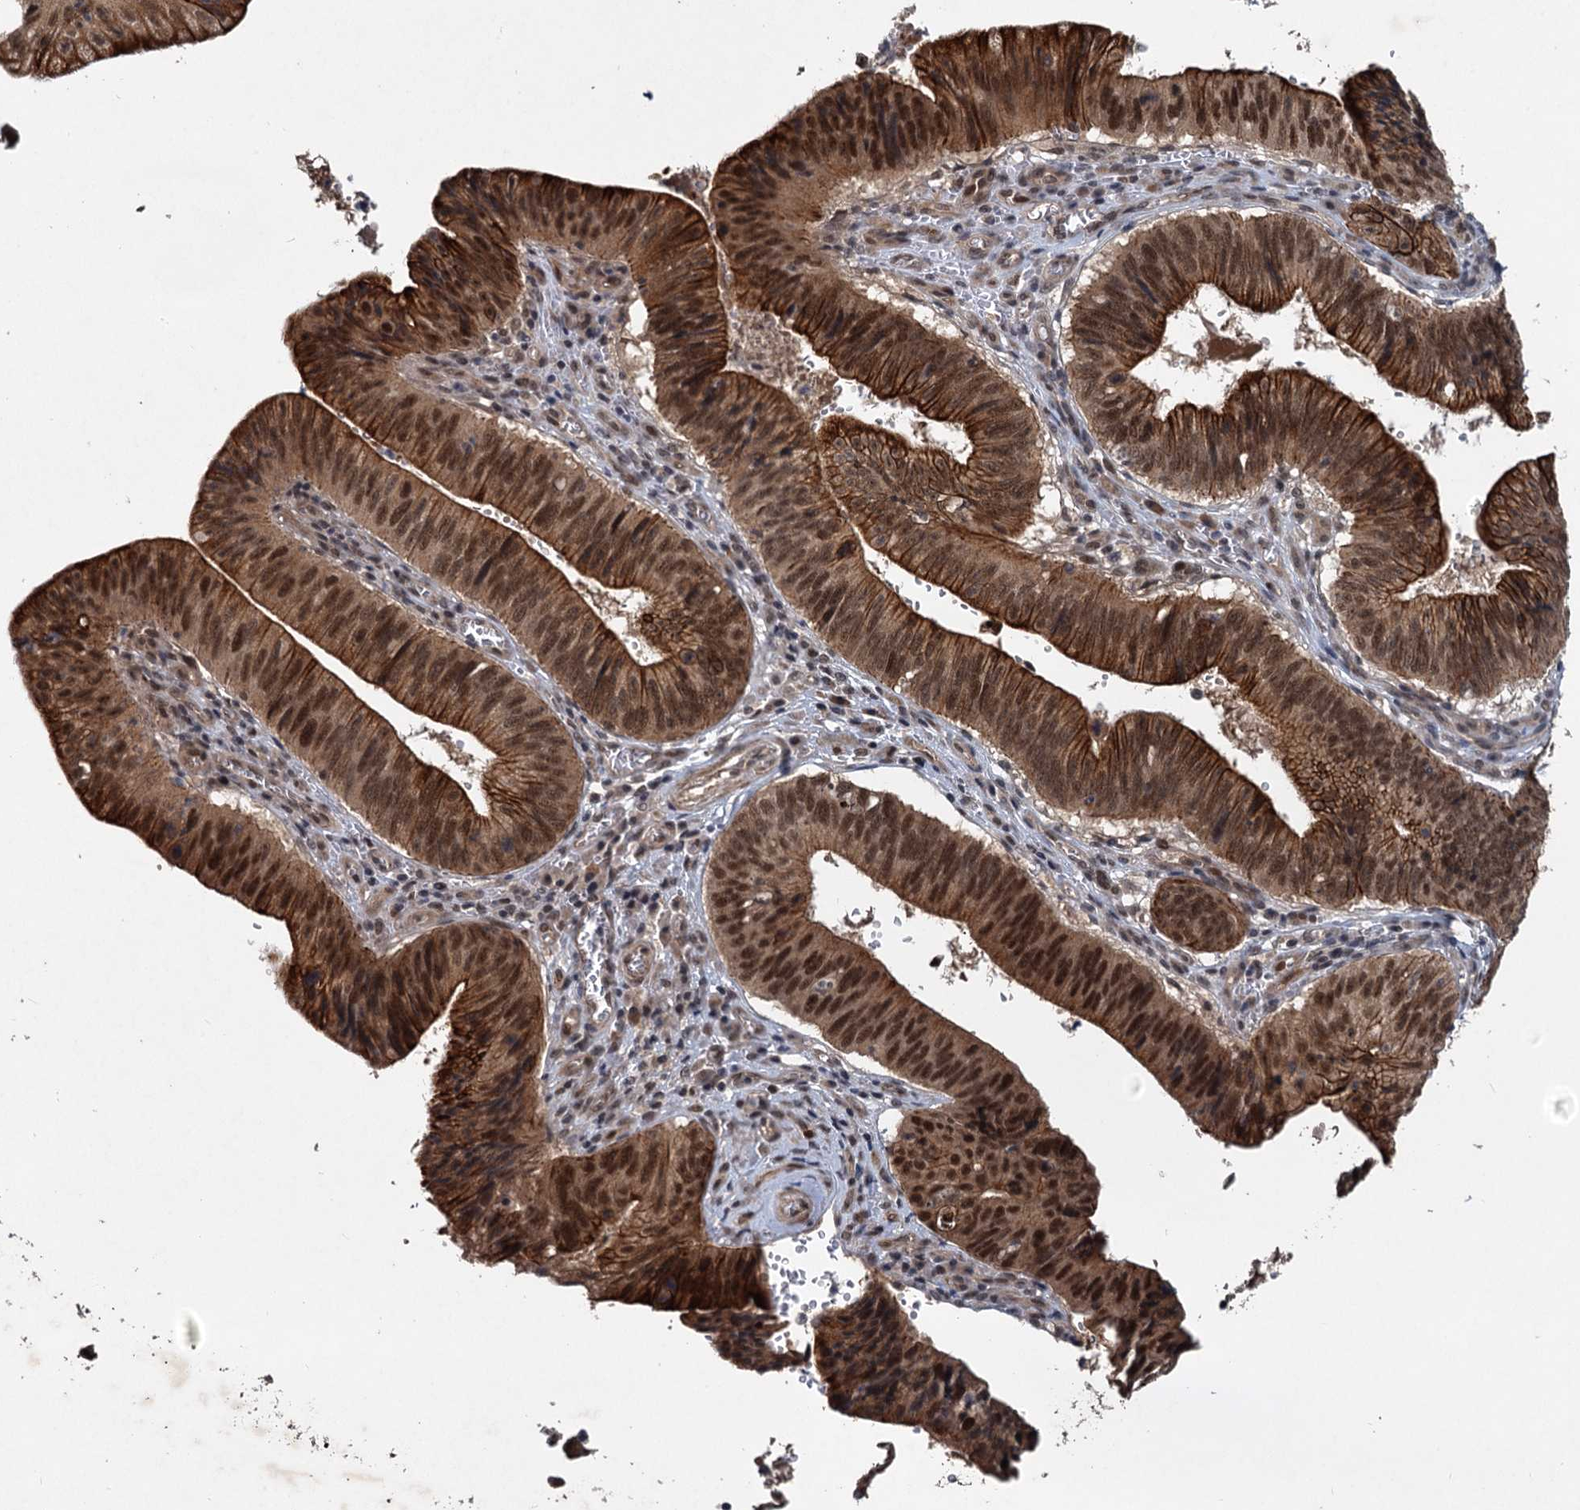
{"staining": {"intensity": "strong", "quantity": ">75%", "location": "cytoplasmic/membranous,nuclear"}, "tissue": "stomach cancer", "cell_type": "Tumor cells", "image_type": "cancer", "snomed": [{"axis": "morphology", "description": "Adenocarcinoma, NOS"}, {"axis": "topography", "description": "Stomach"}], "caption": "Immunohistochemical staining of stomach cancer displays high levels of strong cytoplasmic/membranous and nuclear expression in about >75% of tumor cells.", "gene": "RITA1", "patient": {"sex": "male", "age": 59}}